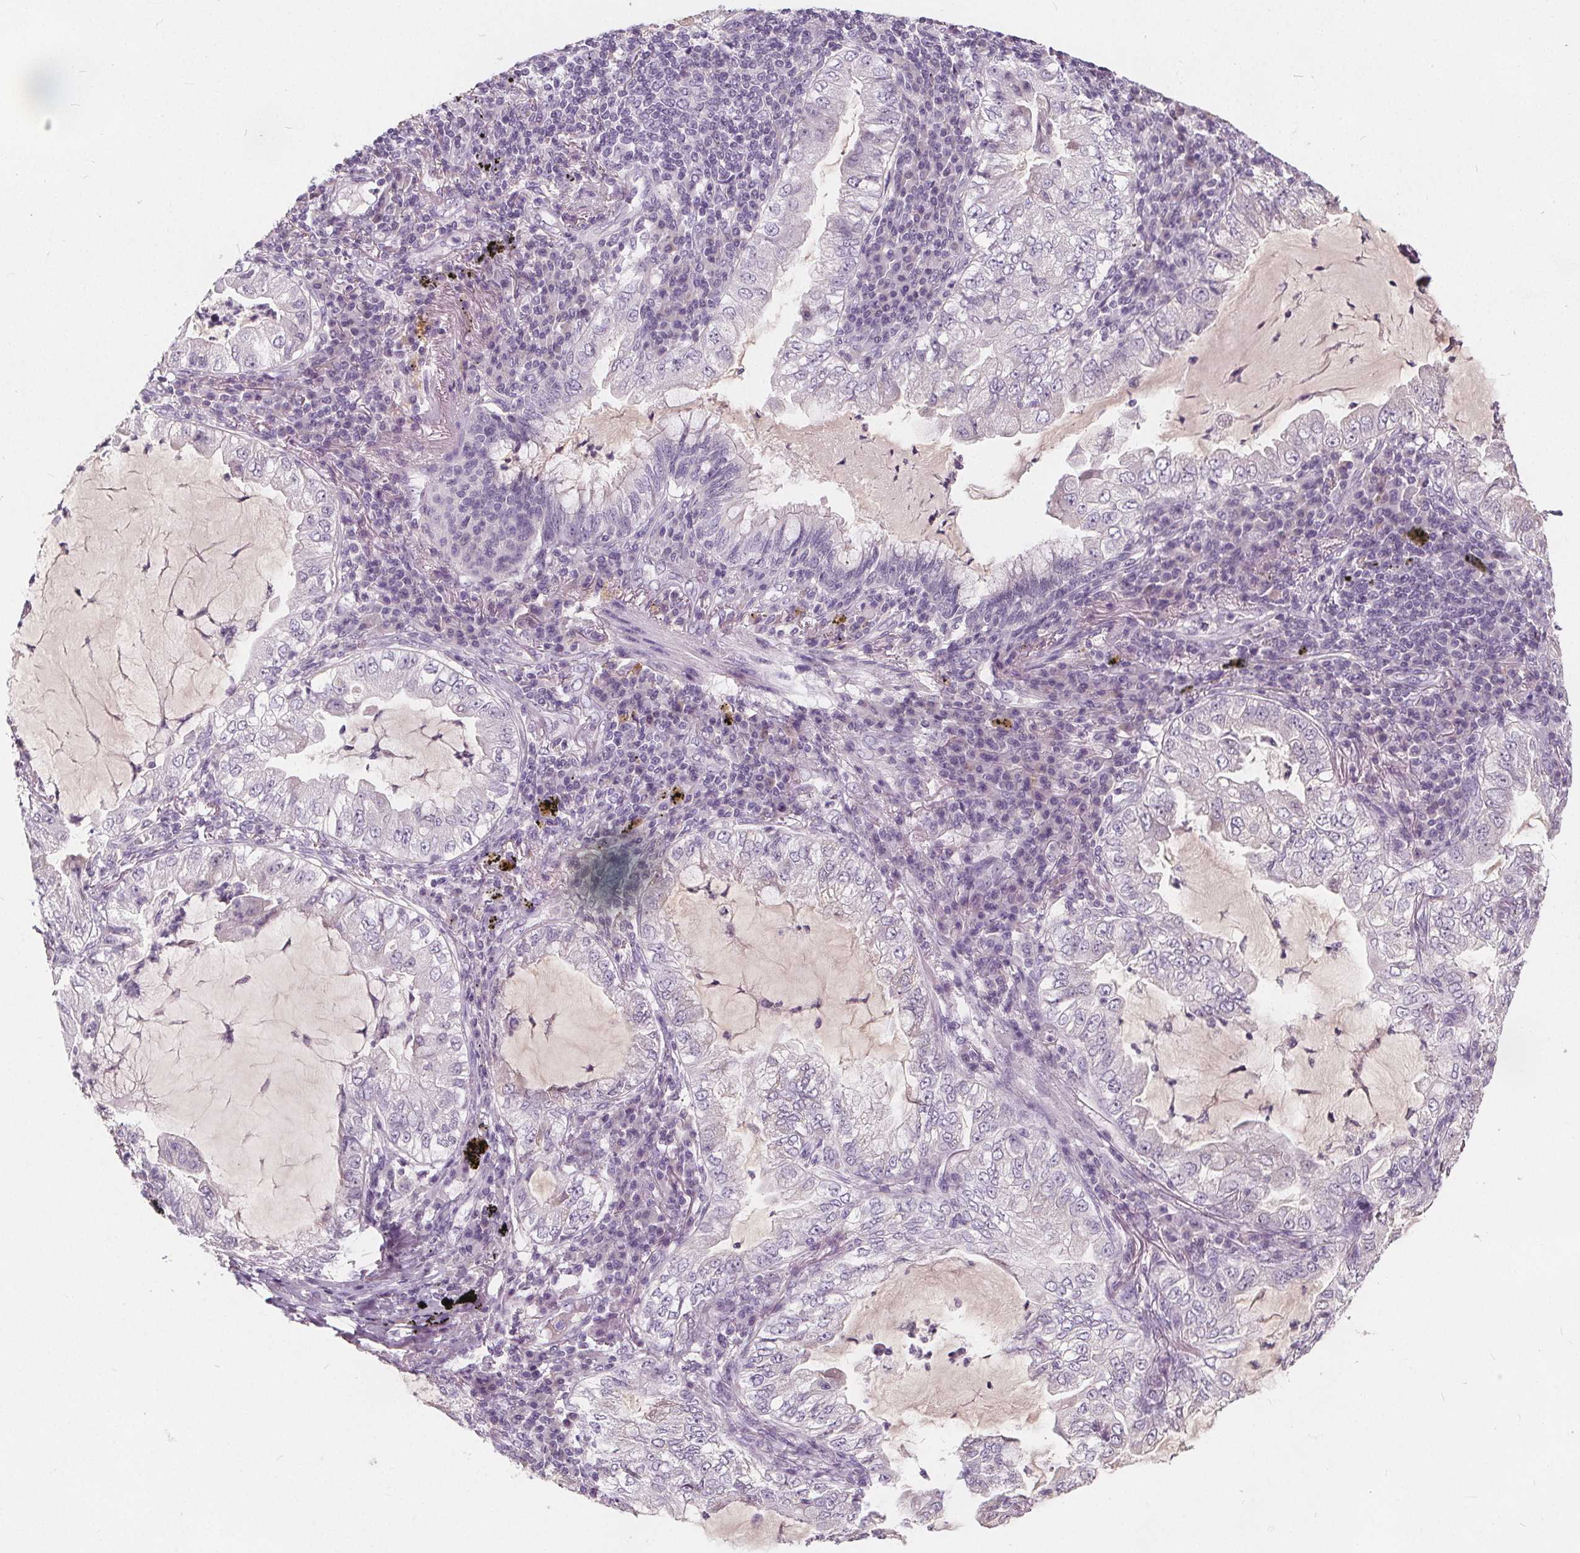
{"staining": {"intensity": "negative", "quantity": "none", "location": "none"}, "tissue": "lung cancer", "cell_type": "Tumor cells", "image_type": "cancer", "snomed": [{"axis": "morphology", "description": "Adenocarcinoma, NOS"}, {"axis": "topography", "description": "Lung"}], "caption": "The image displays no significant positivity in tumor cells of lung cancer. Nuclei are stained in blue.", "gene": "PLA2G2E", "patient": {"sex": "female", "age": 73}}